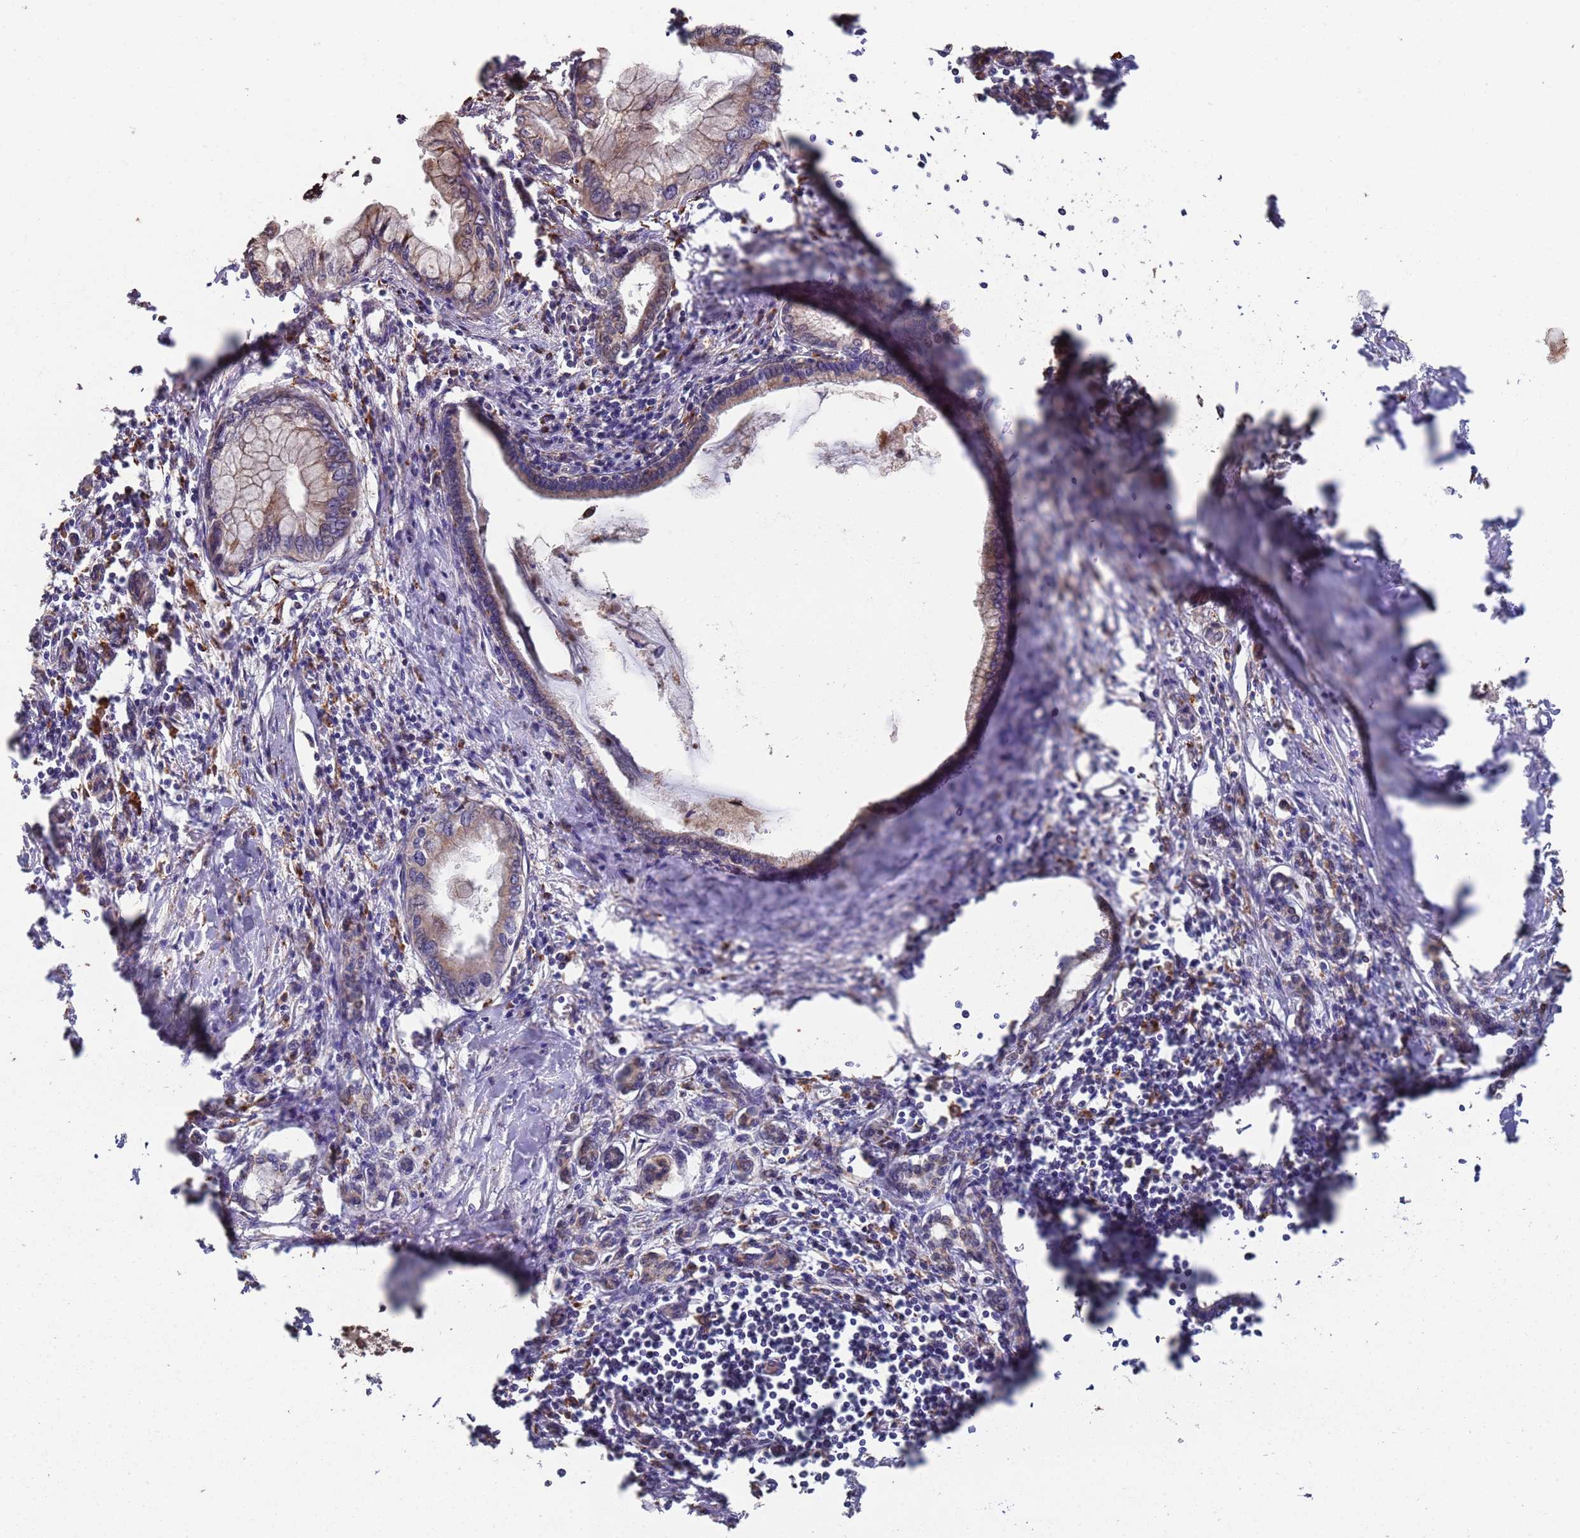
{"staining": {"intensity": "moderate", "quantity": ">75%", "location": "cytoplasmic/membranous"}, "tissue": "pancreatic cancer", "cell_type": "Tumor cells", "image_type": "cancer", "snomed": [{"axis": "morphology", "description": "Adenocarcinoma, NOS"}, {"axis": "topography", "description": "Pancreas"}], "caption": "Pancreatic cancer (adenocarcinoma) tissue reveals moderate cytoplasmic/membranous expression in approximately >75% of tumor cells", "gene": "LACC1", "patient": {"sex": "male", "age": 48}}